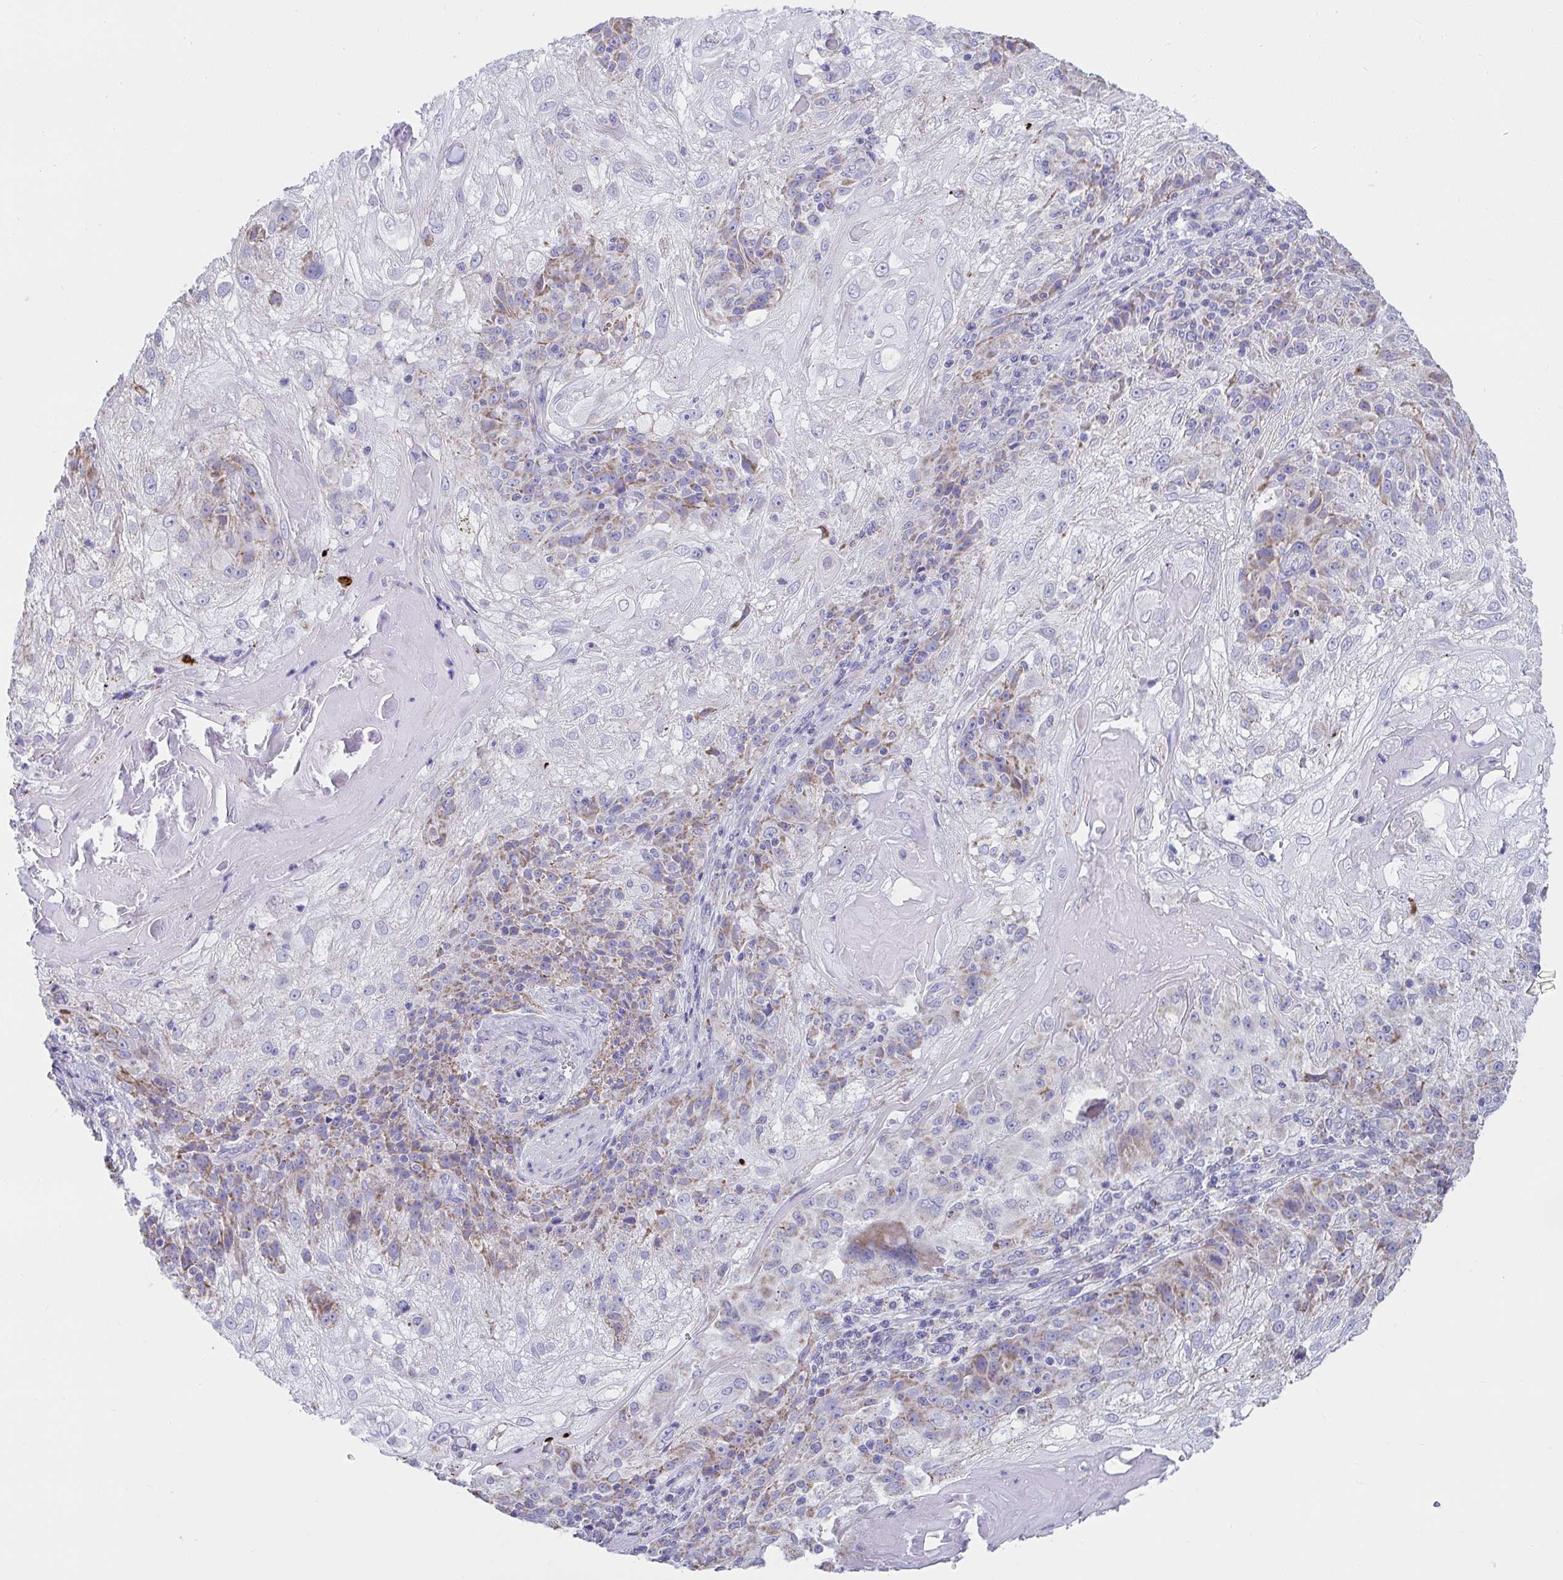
{"staining": {"intensity": "moderate", "quantity": "25%-75%", "location": "cytoplasmic/membranous"}, "tissue": "skin cancer", "cell_type": "Tumor cells", "image_type": "cancer", "snomed": [{"axis": "morphology", "description": "Normal tissue, NOS"}, {"axis": "morphology", "description": "Squamous cell carcinoma, NOS"}, {"axis": "topography", "description": "Skin"}], "caption": "Immunohistochemical staining of skin cancer exhibits medium levels of moderate cytoplasmic/membranous protein positivity in about 25%-75% of tumor cells.", "gene": "SLC6A1", "patient": {"sex": "female", "age": 83}}